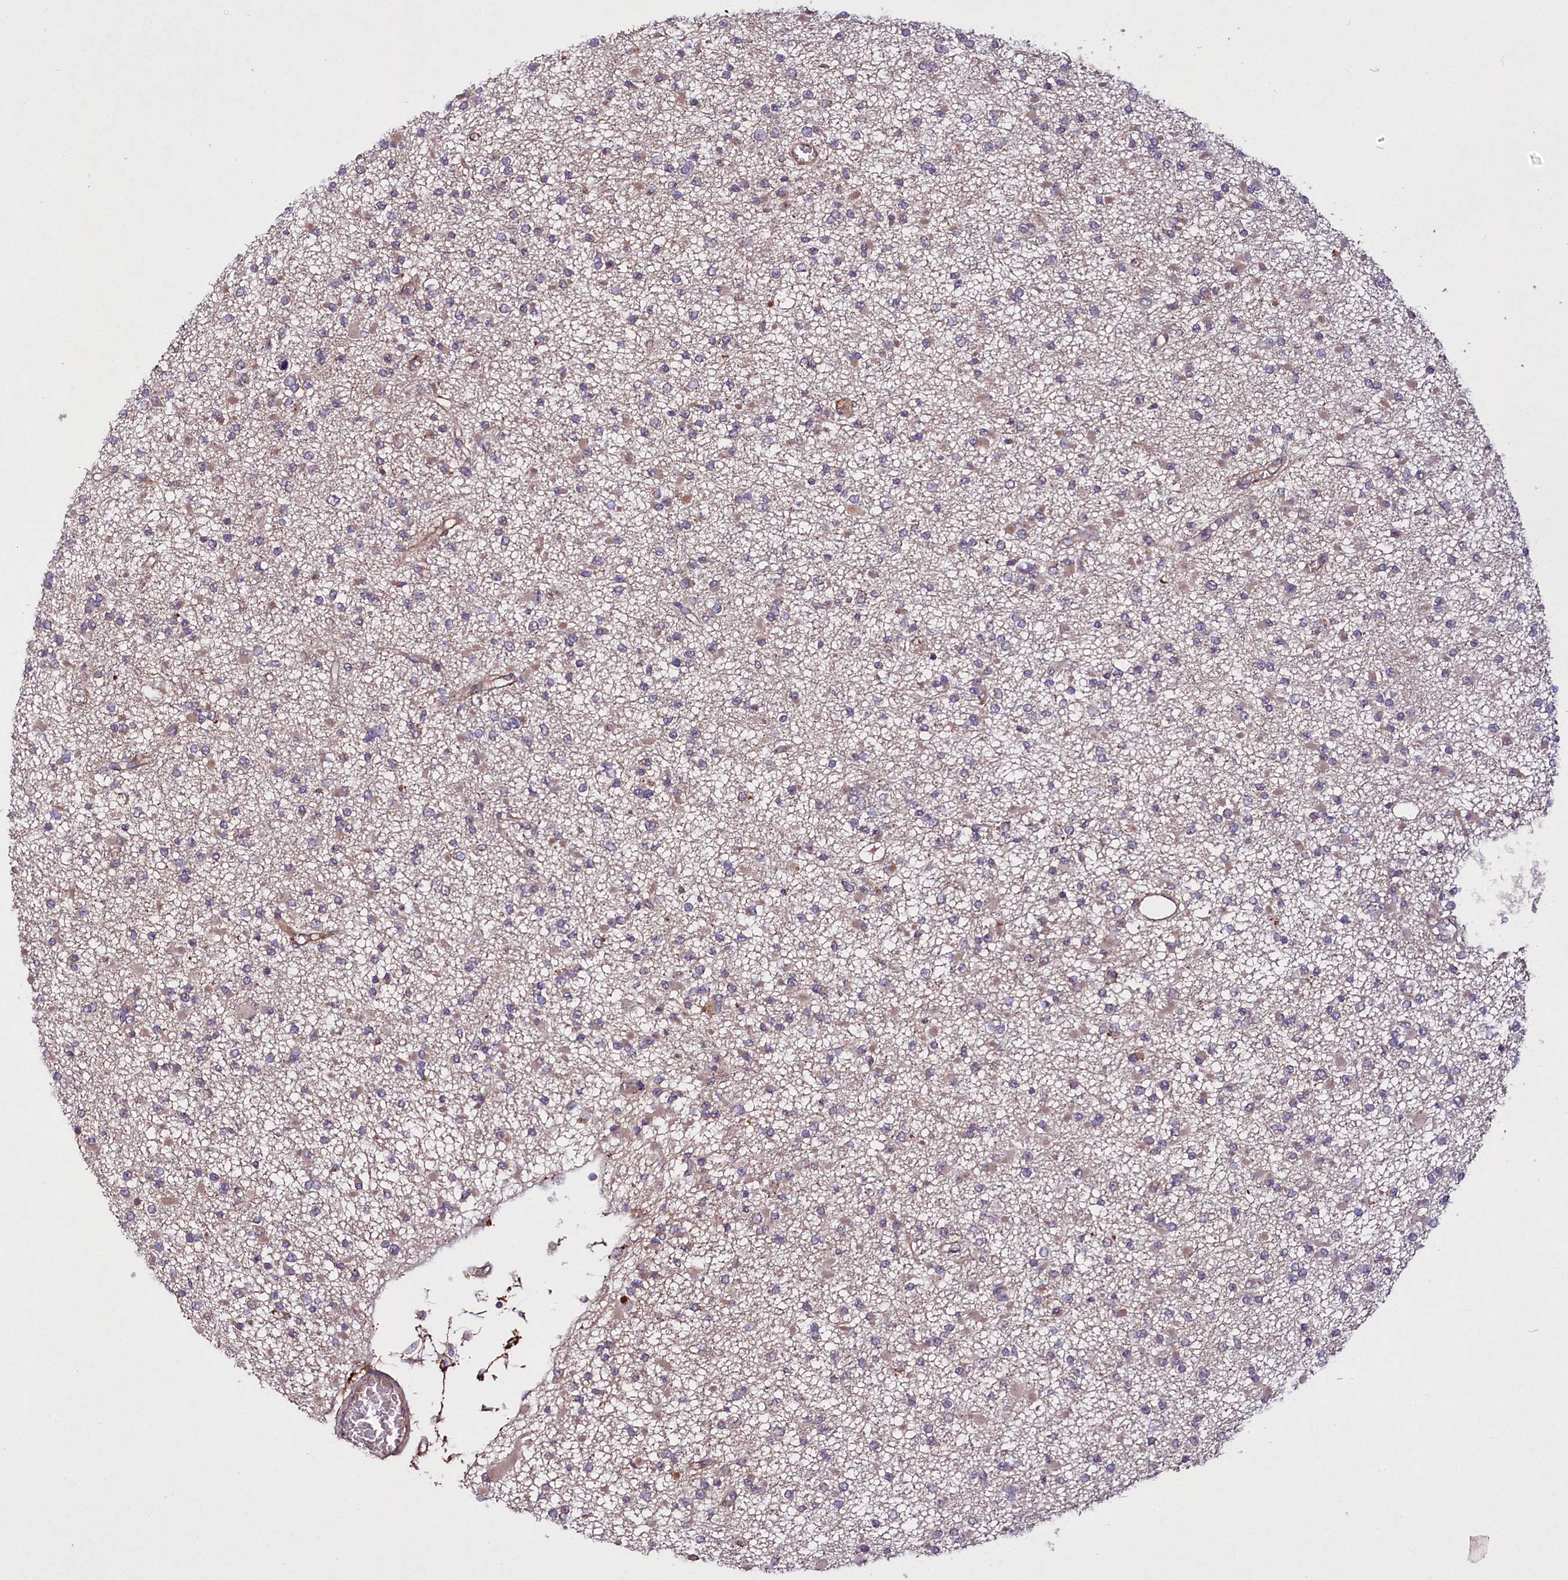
{"staining": {"intensity": "weak", "quantity": "<25%", "location": "cytoplasmic/membranous"}, "tissue": "glioma", "cell_type": "Tumor cells", "image_type": "cancer", "snomed": [{"axis": "morphology", "description": "Glioma, malignant, Low grade"}, {"axis": "topography", "description": "Brain"}], "caption": "Glioma was stained to show a protein in brown. There is no significant expression in tumor cells.", "gene": "TNPO3", "patient": {"sex": "female", "age": 22}}